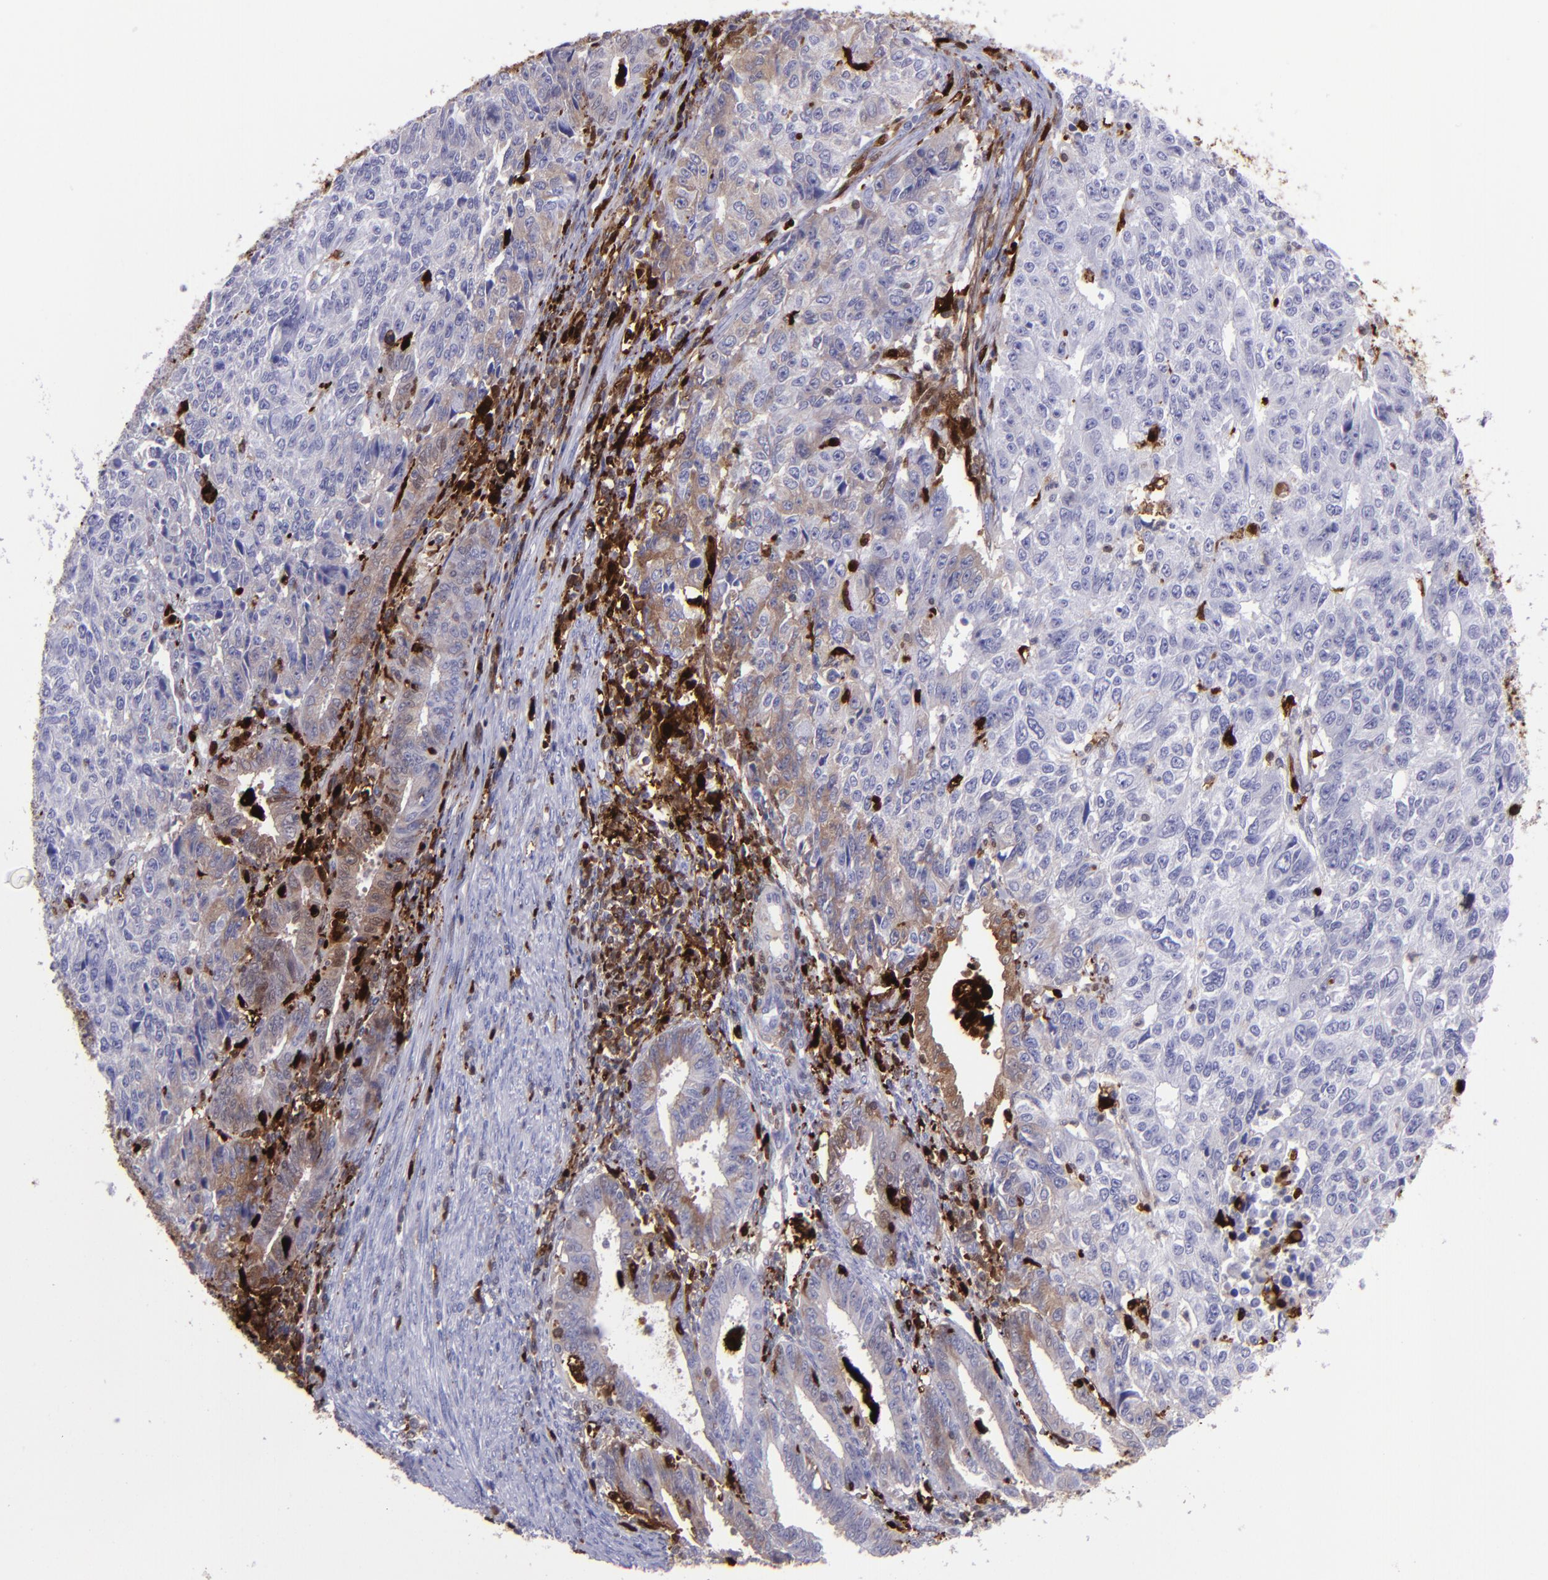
{"staining": {"intensity": "weak", "quantity": "<25%", "location": "cytoplasmic/membranous"}, "tissue": "endometrial cancer", "cell_type": "Tumor cells", "image_type": "cancer", "snomed": [{"axis": "morphology", "description": "Adenocarcinoma, NOS"}, {"axis": "topography", "description": "Endometrium"}], "caption": "The immunohistochemistry (IHC) histopathology image has no significant staining in tumor cells of endometrial cancer tissue.", "gene": "TYMP", "patient": {"sex": "female", "age": 42}}